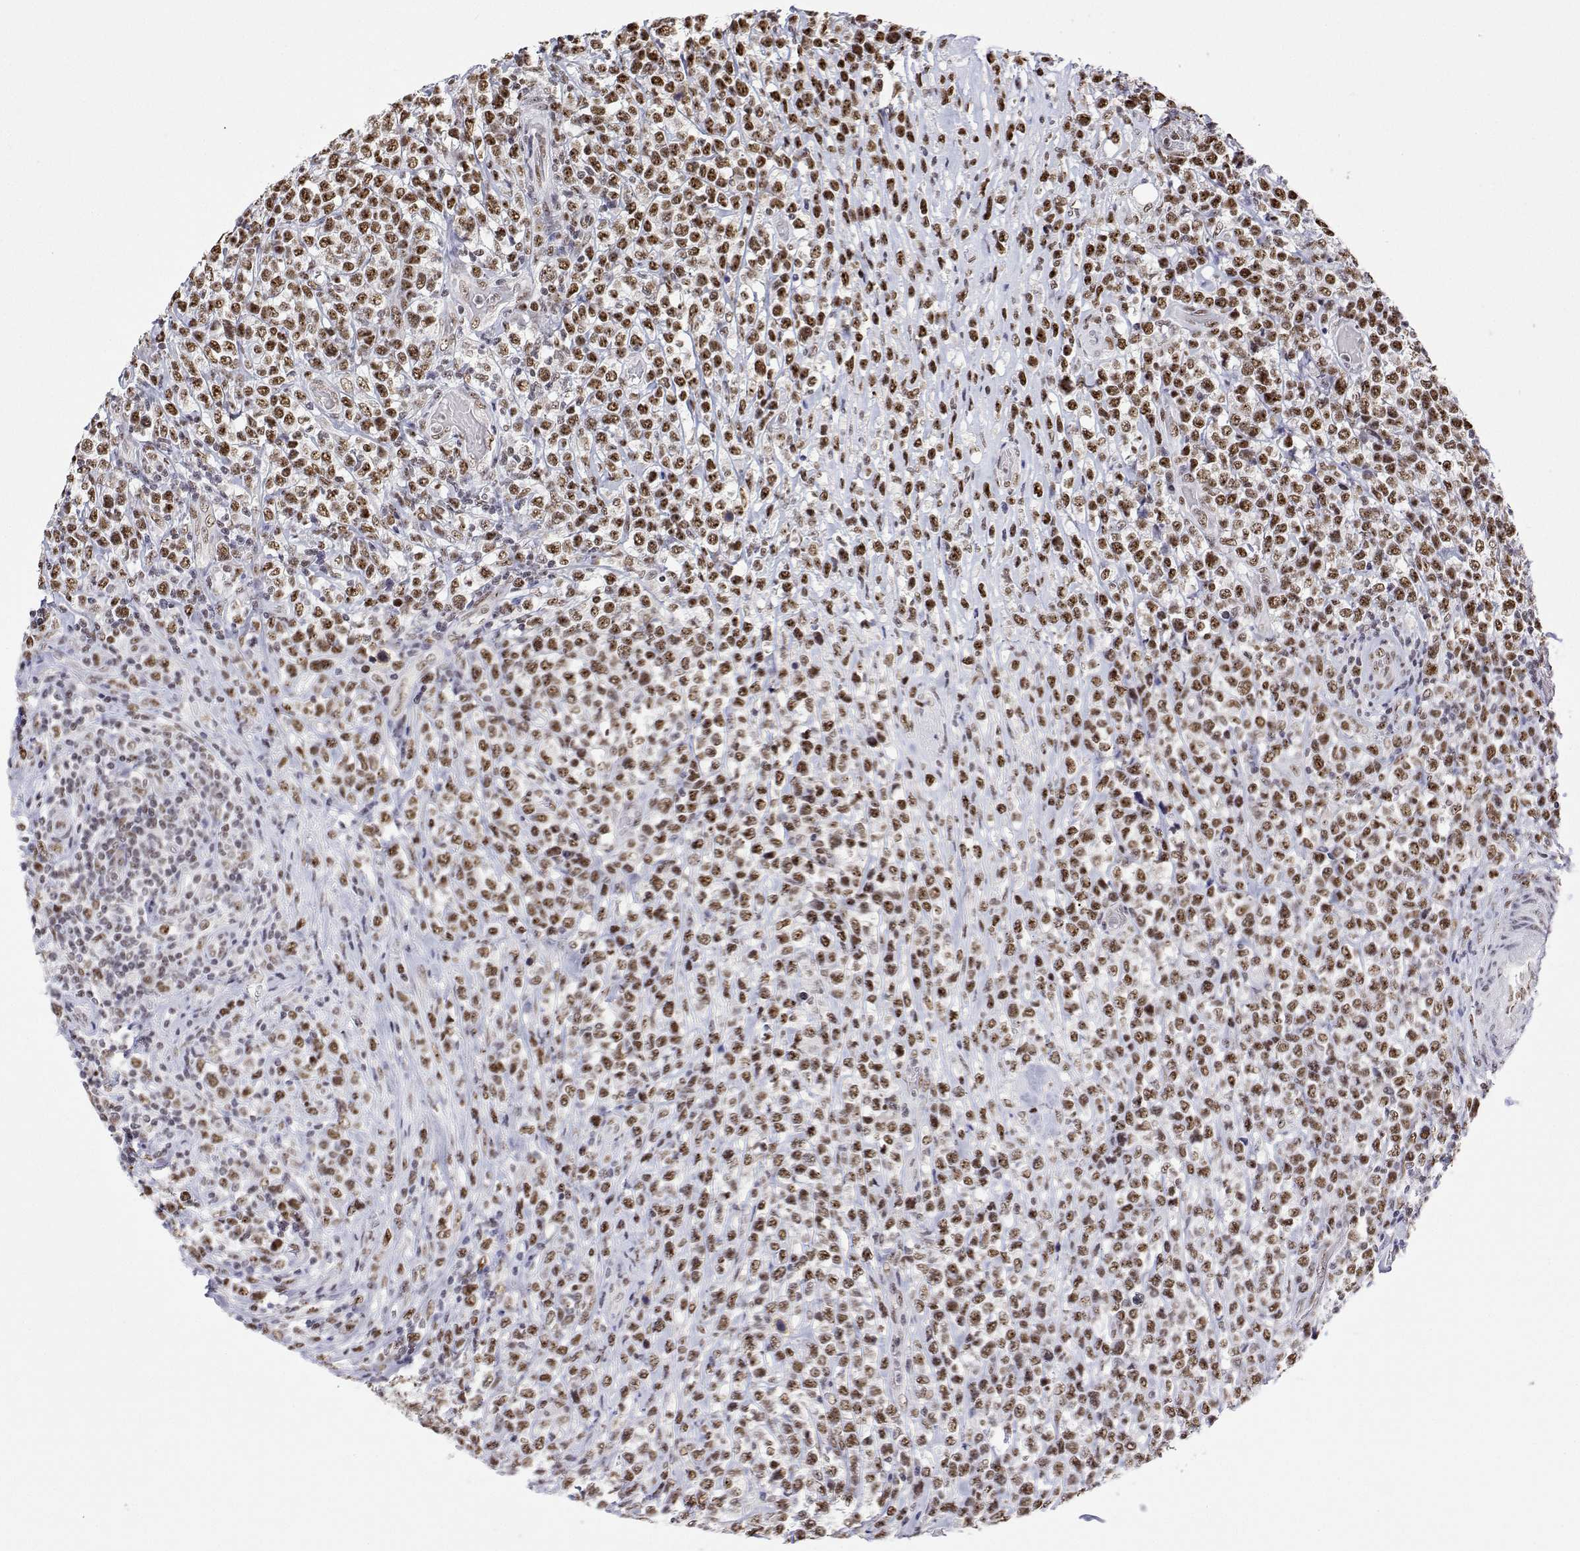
{"staining": {"intensity": "moderate", "quantity": ">75%", "location": "nuclear"}, "tissue": "lymphoma", "cell_type": "Tumor cells", "image_type": "cancer", "snomed": [{"axis": "morphology", "description": "Malignant lymphoma, non-Hodgkin's type, High grade"}, {"axis": "topography", "description": "Soft tissue"}], "caption": "Human lymphoma stained with a brown dye displays moderate nuclear positive staining in about >75% of tumor cells.", "gene": "ADAR", "patient": {"sex": "female", "age": 56}}